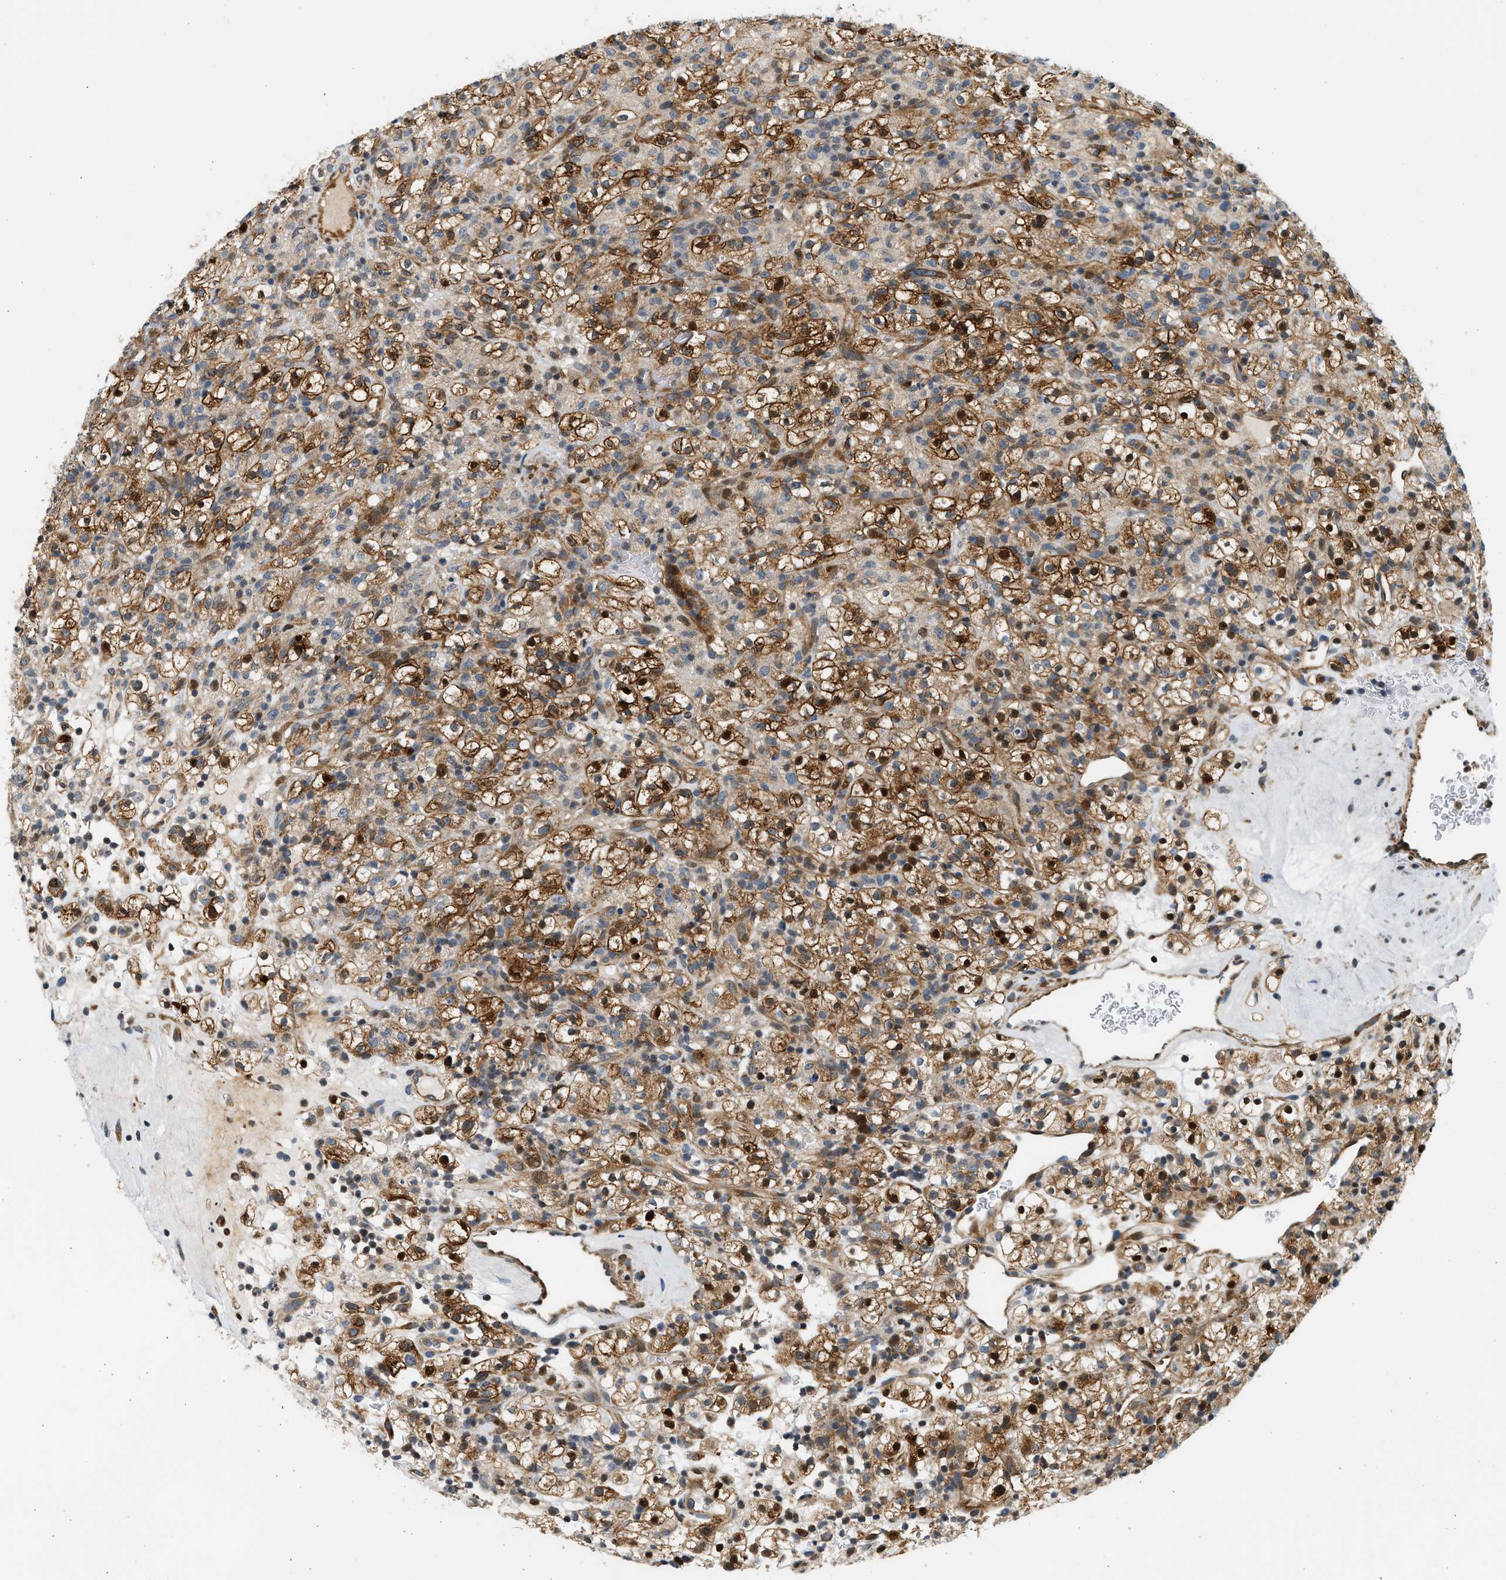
{"staining": {"intensity": "moderate", "quantity": ">75%", "location": "cytoplasmic/membranous"}, "tissue": "renal cancer", "cell_type": "Tumor cells", "image_type": "cancer", "snomed": [{"axis": "morphology", "description": "Normal tissue, NOS"}, {"axis": "morphology", "description": "Adenocarcinoma, NOS"}, {"axis": "topography", "description": "Kidney"}], "caption": "Immunohistochemistry of renal cancer displays medium levels of moderate cytoplasmic/membranous expression in about >75% of tumor cells.", "gene": "NRSN2", "patient": {"sex": "female", "age": 72}}